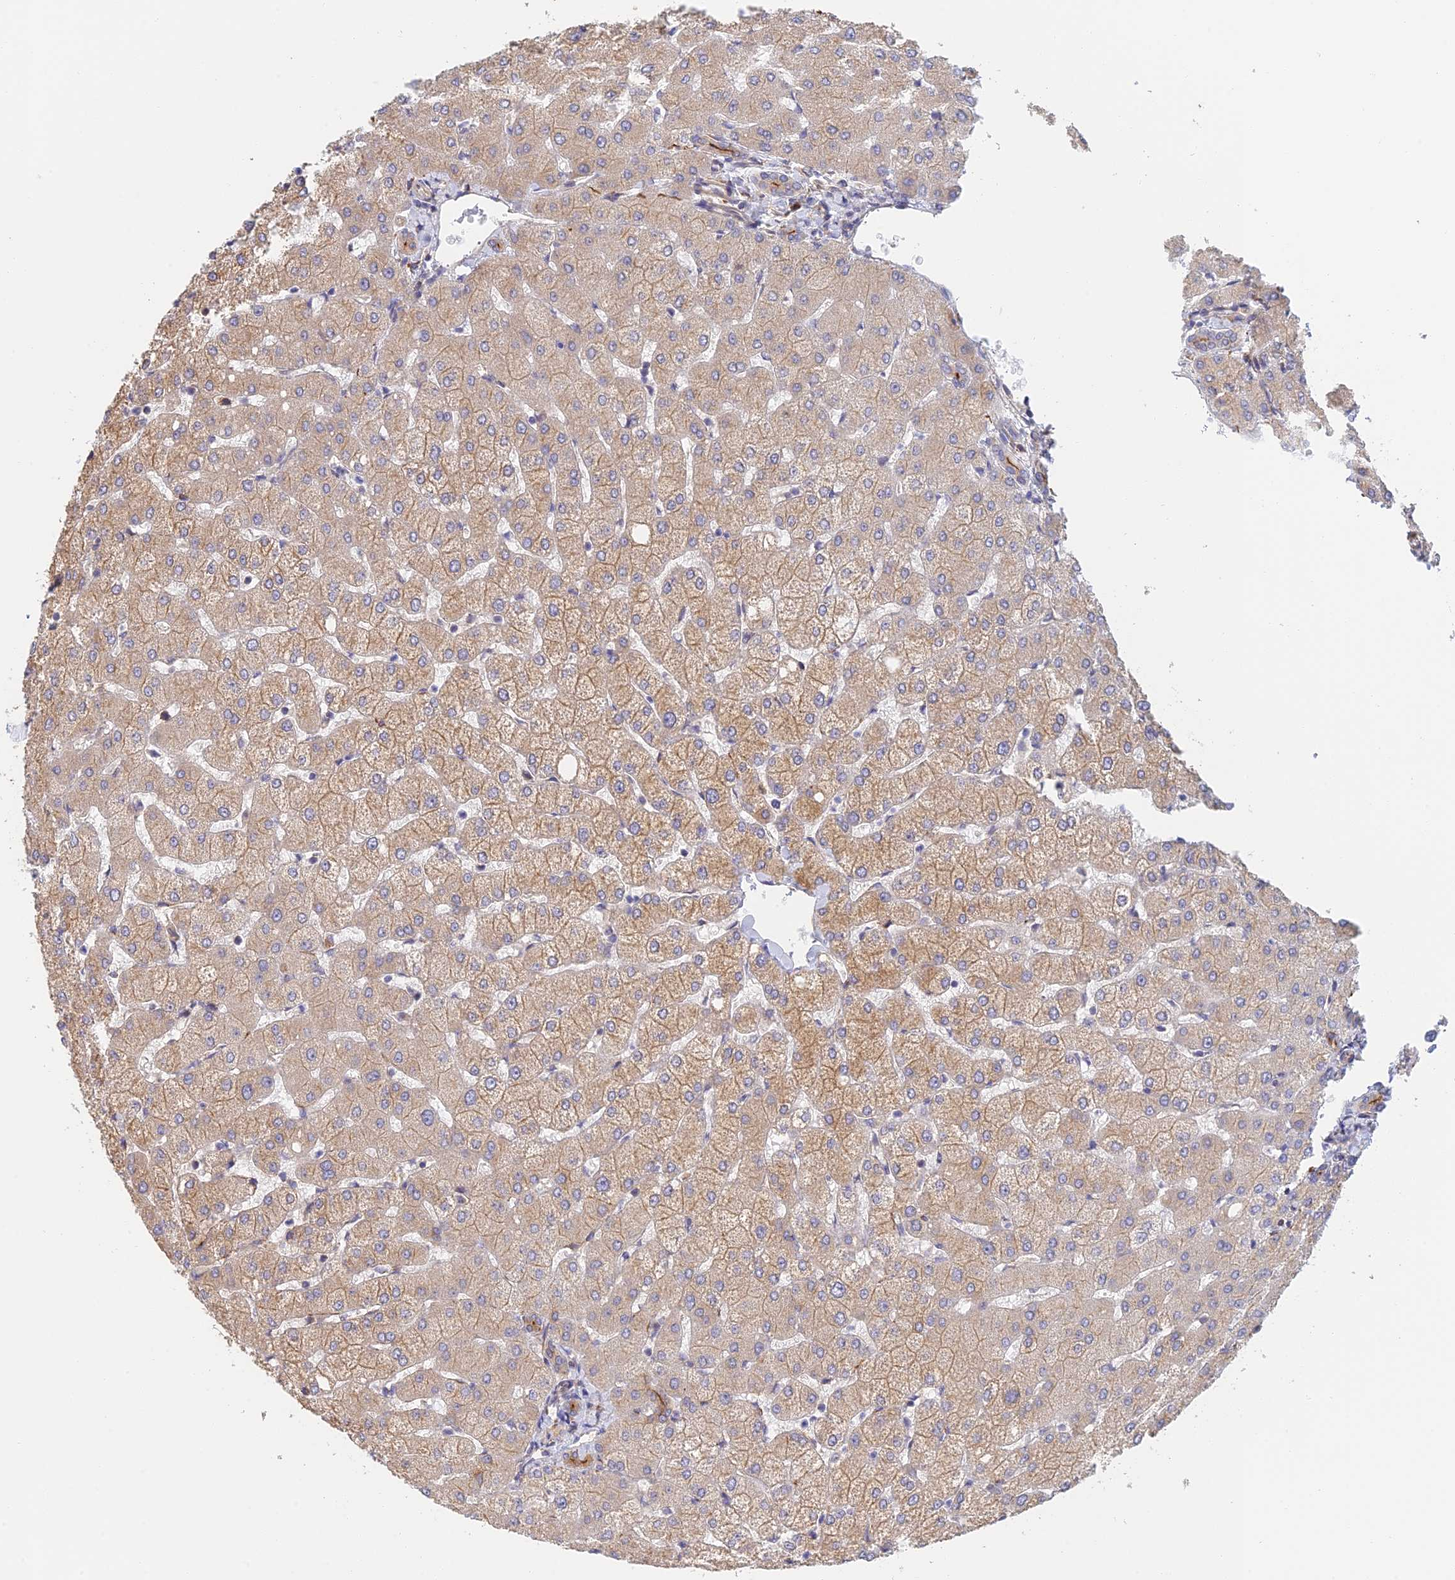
{"staining": {"intensity": "moderate", "quantity": "25%-75%", "location": "cytoplasmic/membranous"}, "tissue": "liver", "cell_type": "Cholangiocytes", "image_type": "normal", "snomed": [{"axis": "morphology", "description": "Normal tissue, NOS"}, {"axis": "topography", "description": "Liver"}], "caption": "Moderate cytoplasmic/membranous staining is appreciated in approximately 25%-75% of cholangiocytes in unremarkable liver.", "gene": "WBP11", "patient": {"sex": "female", "age": 54}}